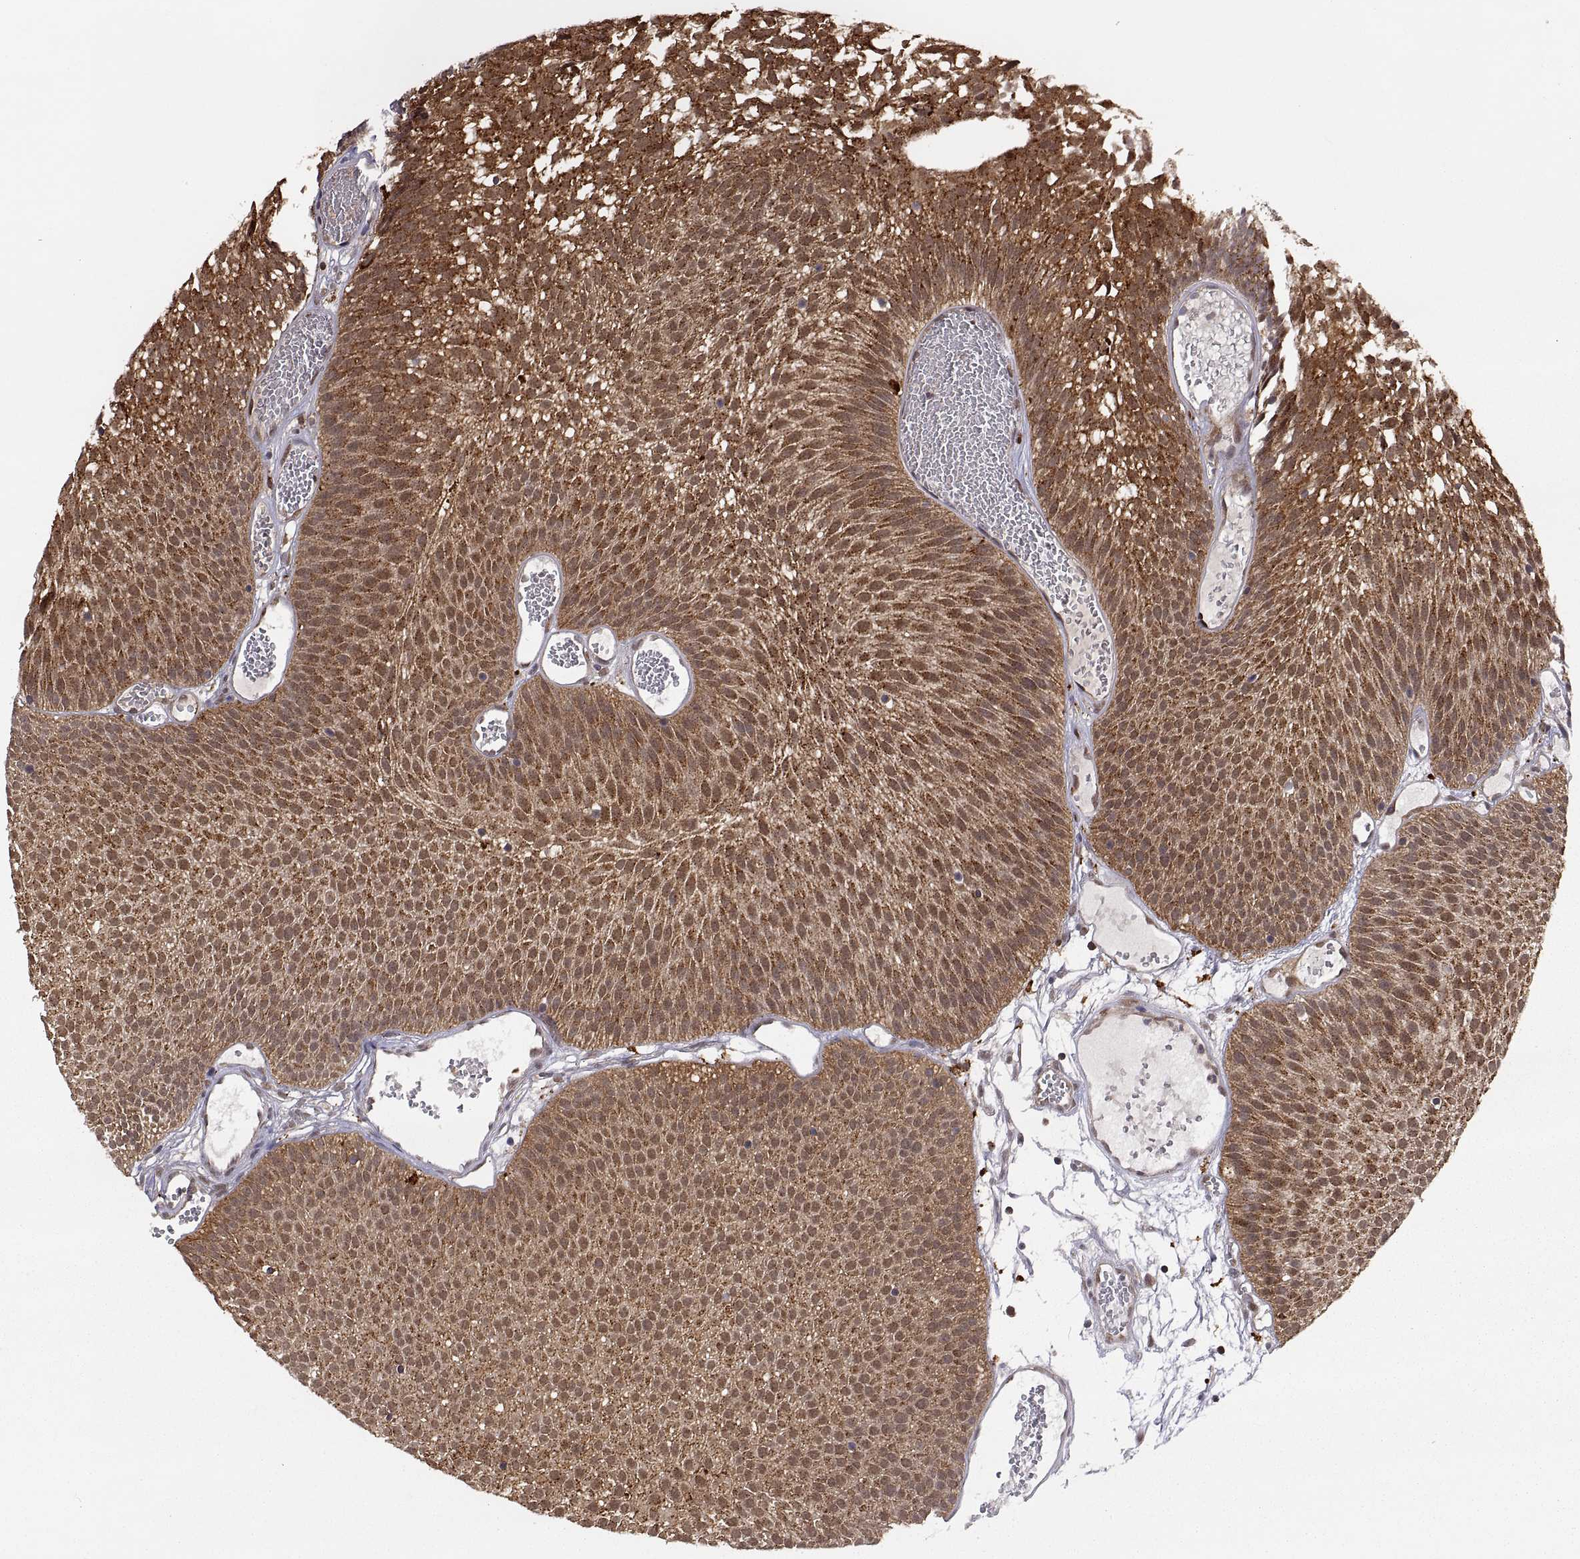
{"staining": {"intensity": "moderate", "quantity": ">75%", "location": "cytoplasmic/membranous,nuclear"}, "tissue": "urothelial cancer", "cell_type": "Tumor cells", "image_type": "cancer", "snomed": [{"axis": "morphology", "description": "Urothelial carcinoma, Low grade"}, {"axis": "topography", "description": "Urinary bladder"}], "caption": "Low-grade urothelial carcinoma tissue shows moderate cytoplasmic/membranous and nuclear staining in about >75% of tumor cells, visualized by immunohistochemistry.", "gene": "PSMC2", "patient": {"sex": "male", "age": 52}}